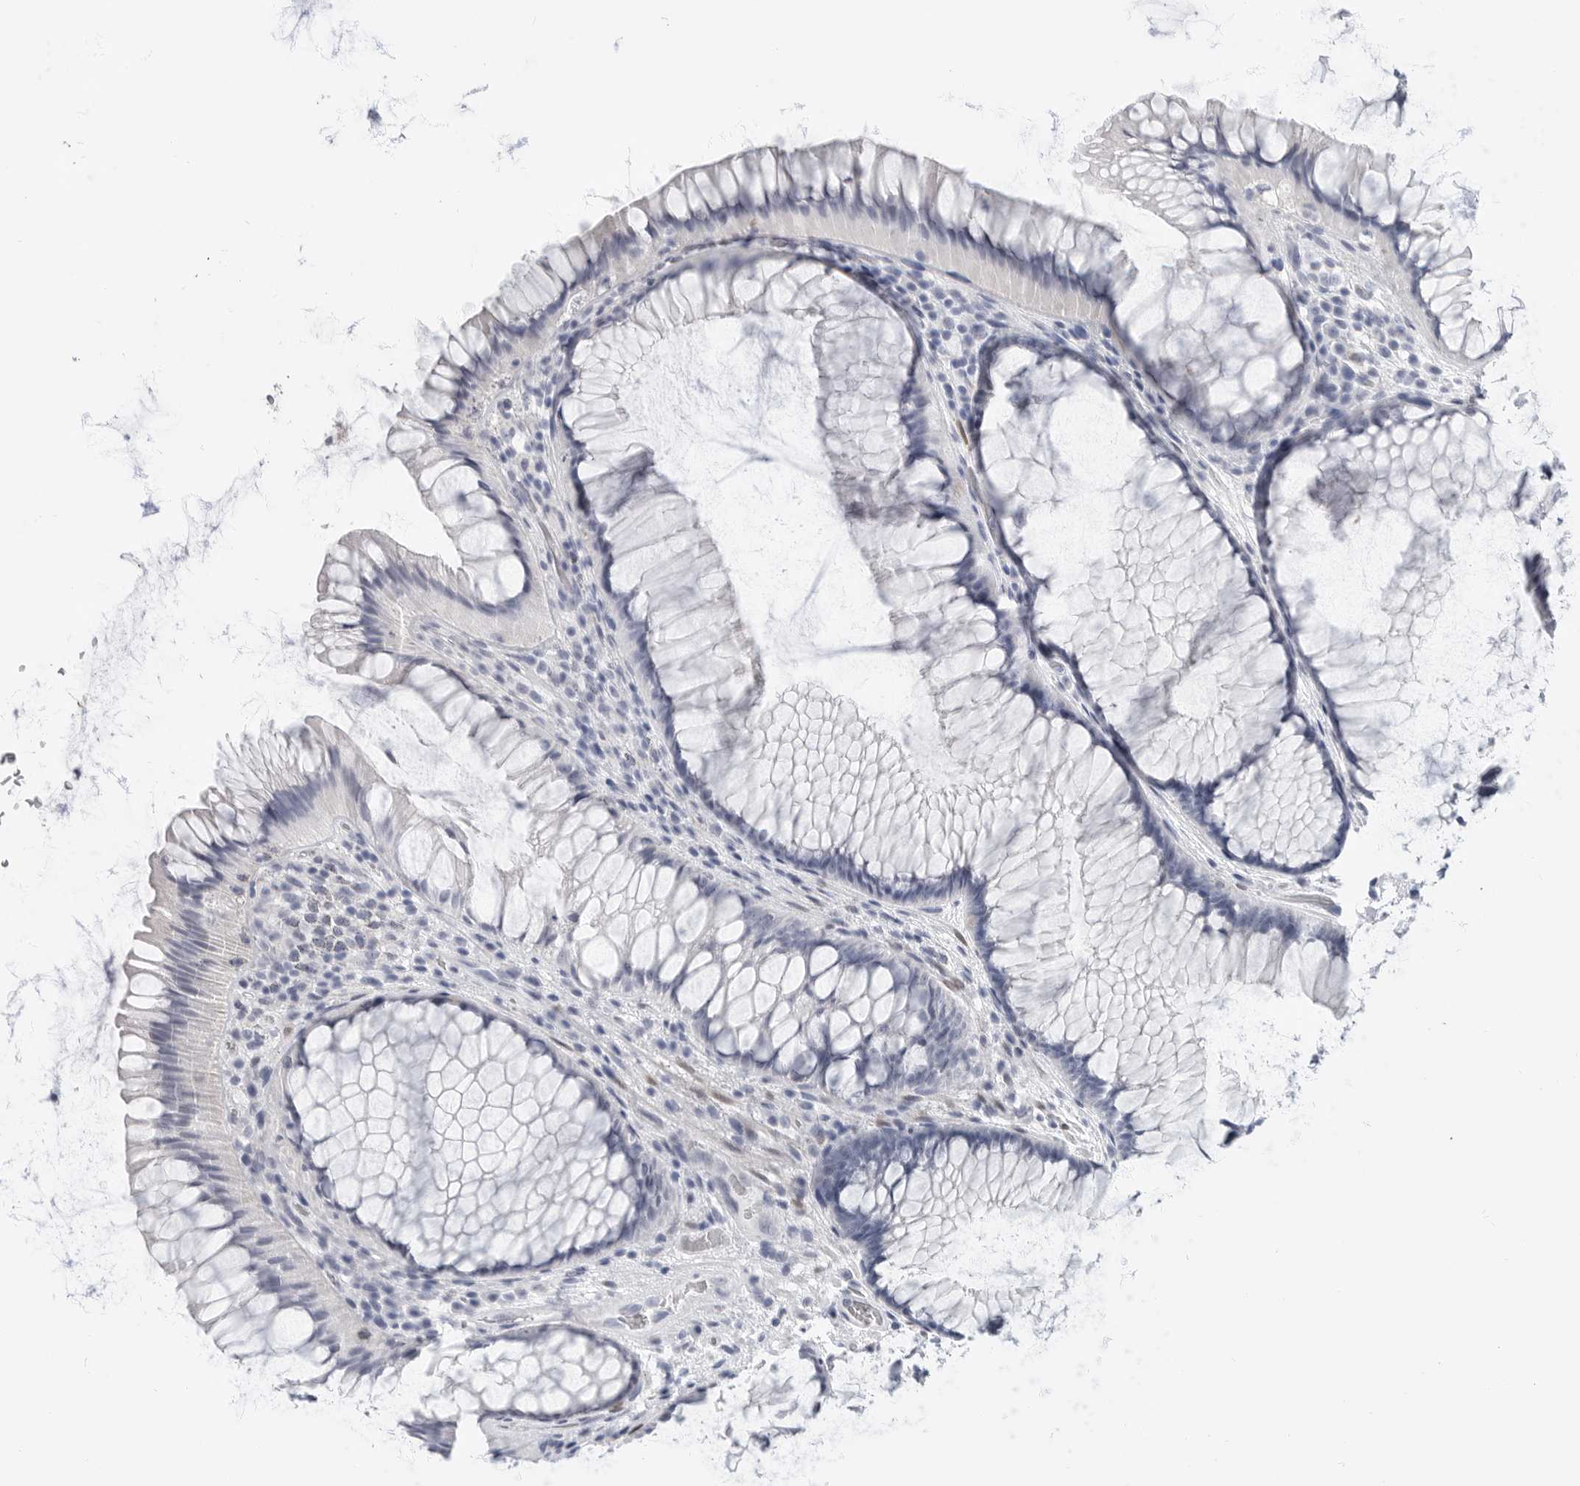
{"staining": {"intensity": "negative", "quantity": "none", "location": "none"}, "tissue": "rectum", "cell_type": "Glandular cells", "image_type": "normal", "snomed": [{"axis": "morphology", "description": "Normal tissue, NOS"}, {"axis": "topography", "description": "Rectum"}], "caption": "High magnification brightfield microscopy of unremarkable rectum stained with DAB (3,3'-diaminobenzidine) (brown) and counterstained with hematoxylin (blue): glandular cells show no significant expression. The staining was performed using DAB (3,3'-diaminobenzidine) to visualize the protein expression in brown, while the nuclei were stained in blue with hematoxylin (Magnification: 20x).", "gene": "PLN", "patient": {"sex": "male", "age": 51}}